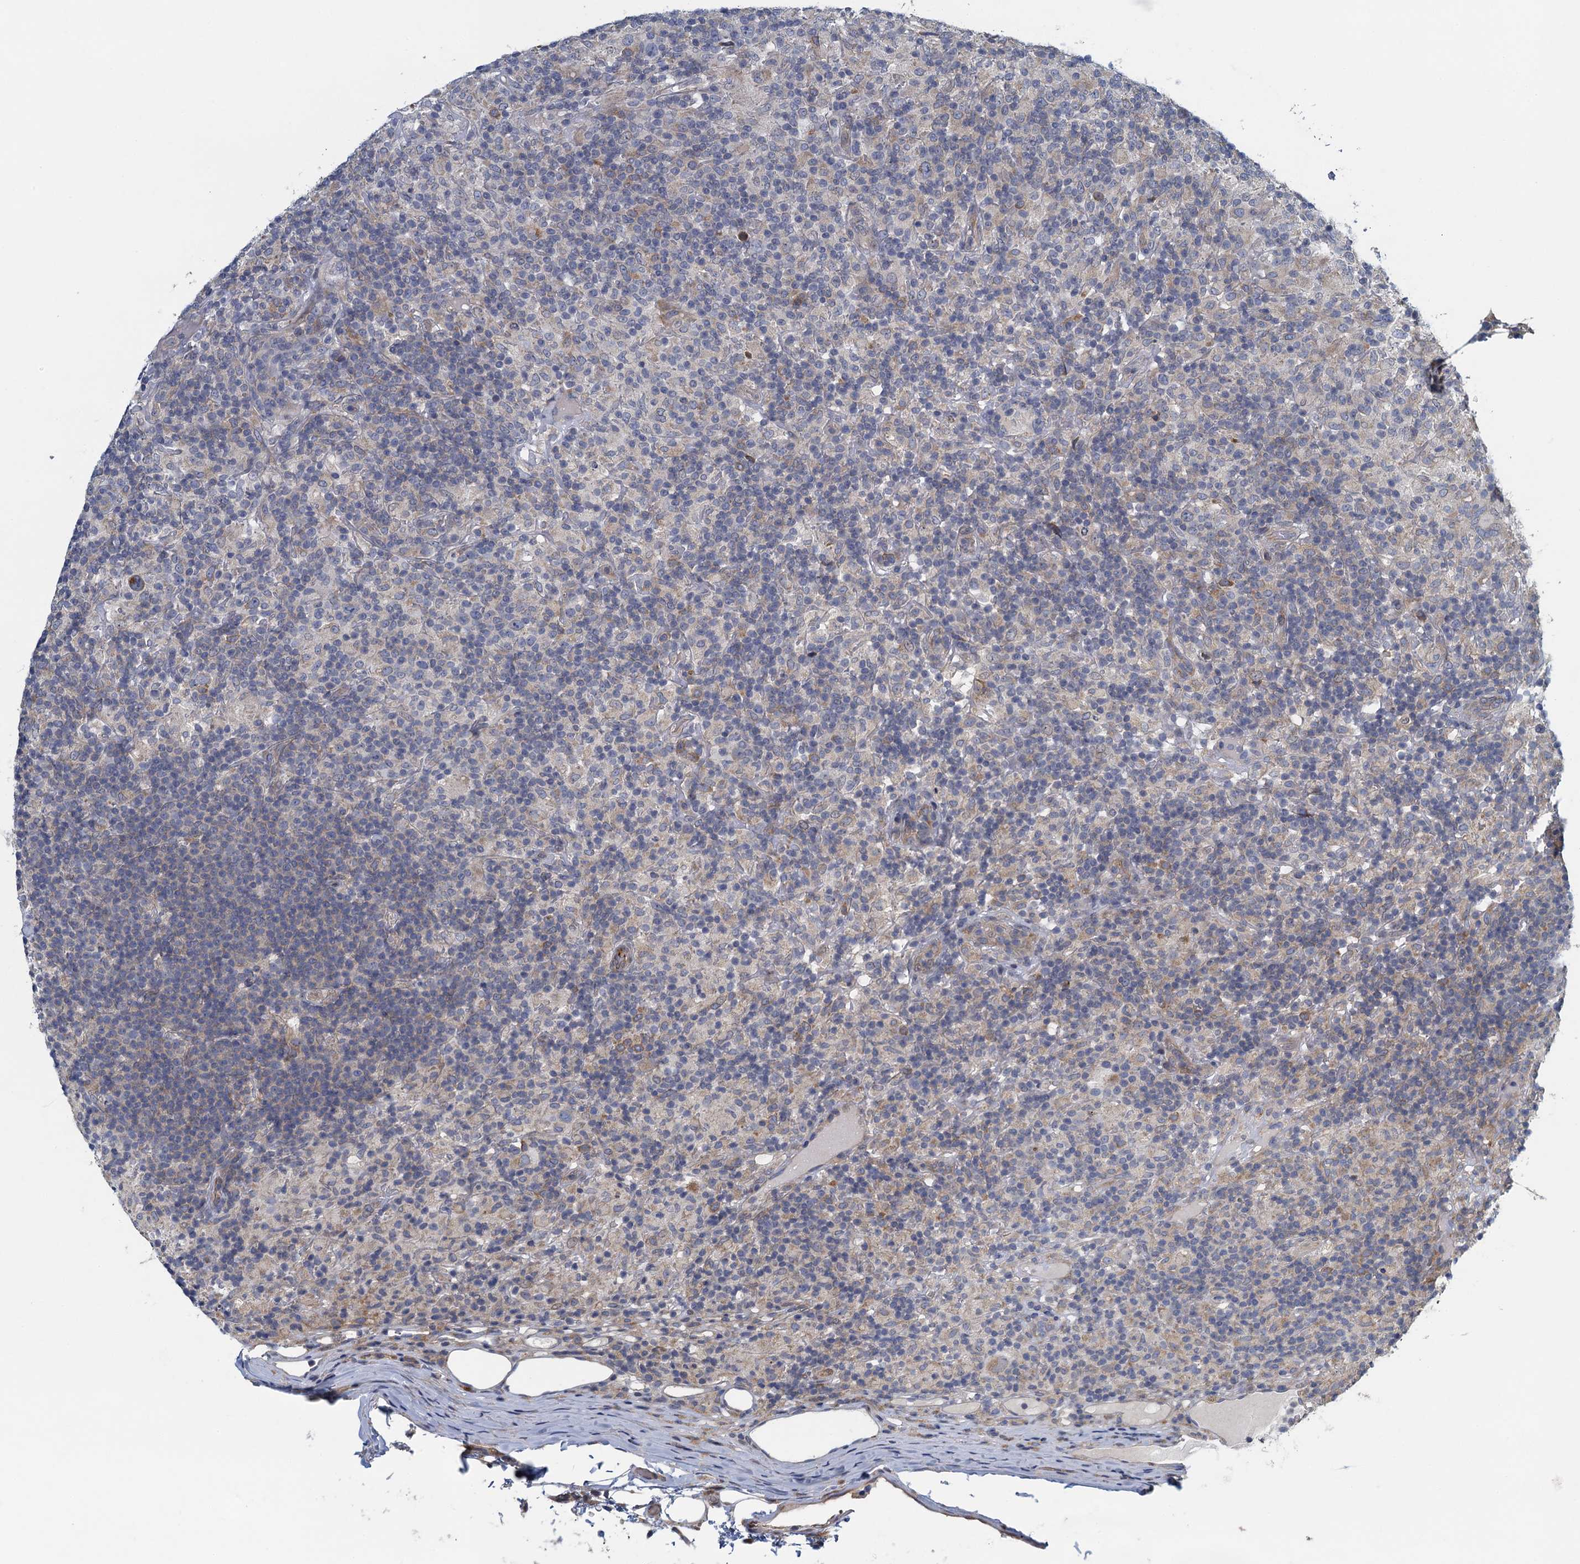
{"staining": {"intensity": "negative", "quantity": "none", "location": "none"}, "tissue": "lymphoma", "cell_type": "Tumor cells", "image_type": "cancer", "snomed": [{"axis": "morphology", "description": "Hodgkin's disease, NOS"}, {"axis": "topography", "description": "Lymph node"}], "caption": "High magnification brightfield microscopy of Hodgkin's disease stained with DAB (brown) and counterstained with hematoxylin (blue): tumor cells show no significant expression. (Brightfield microscopy of DAB (3,3'-diaminobenzidine) immunohistochemistry (IHC) at high magnification).", "gene": "ALG2", "patient": {"sex": "male", "age": 70}}